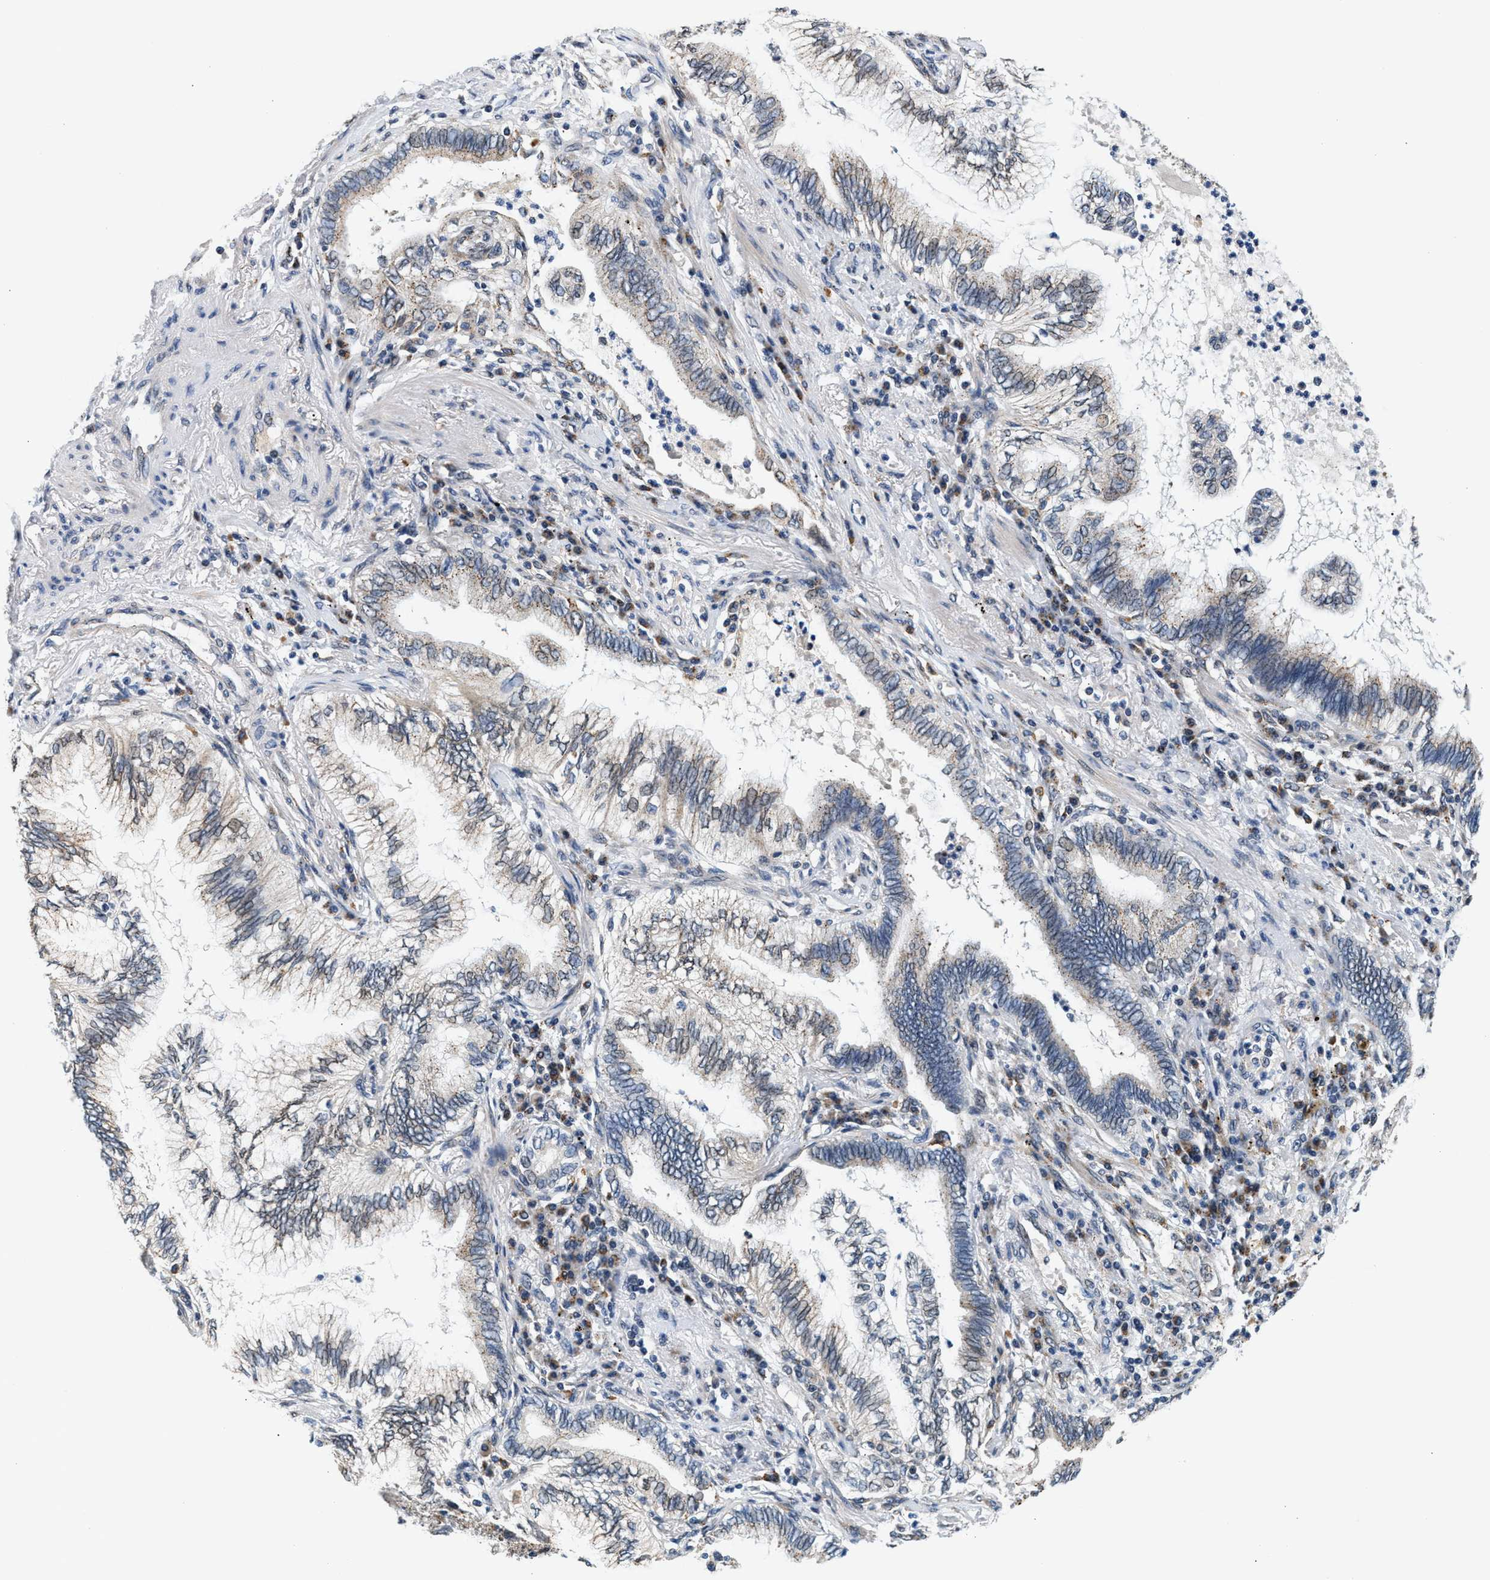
{"staining": {"intensity": "weak", "quantity": "25%-75%", "location": "cytoplasmic/membranous"}, "tissue": "lung cancer", "cell_type": "Tumor cells", "image_type": "cancer", "snomed": [{"axis": "morphology", "description": "Normal tissue, NOS"}, {"axis": "morphology", "description": "Adenocarcinoma, NOS"}, {"axis": "topography", "description": "Bronchus"}, {"axis": "topography", "description": "Lung"}], "caption": "A photomicrograph of human lung cancer stained for a protein displays weak cytoplasmic/membranous brown staining in tumor cells.", "gene": "KCNMB2", "patient": {"sex": "female", "age": 70}}